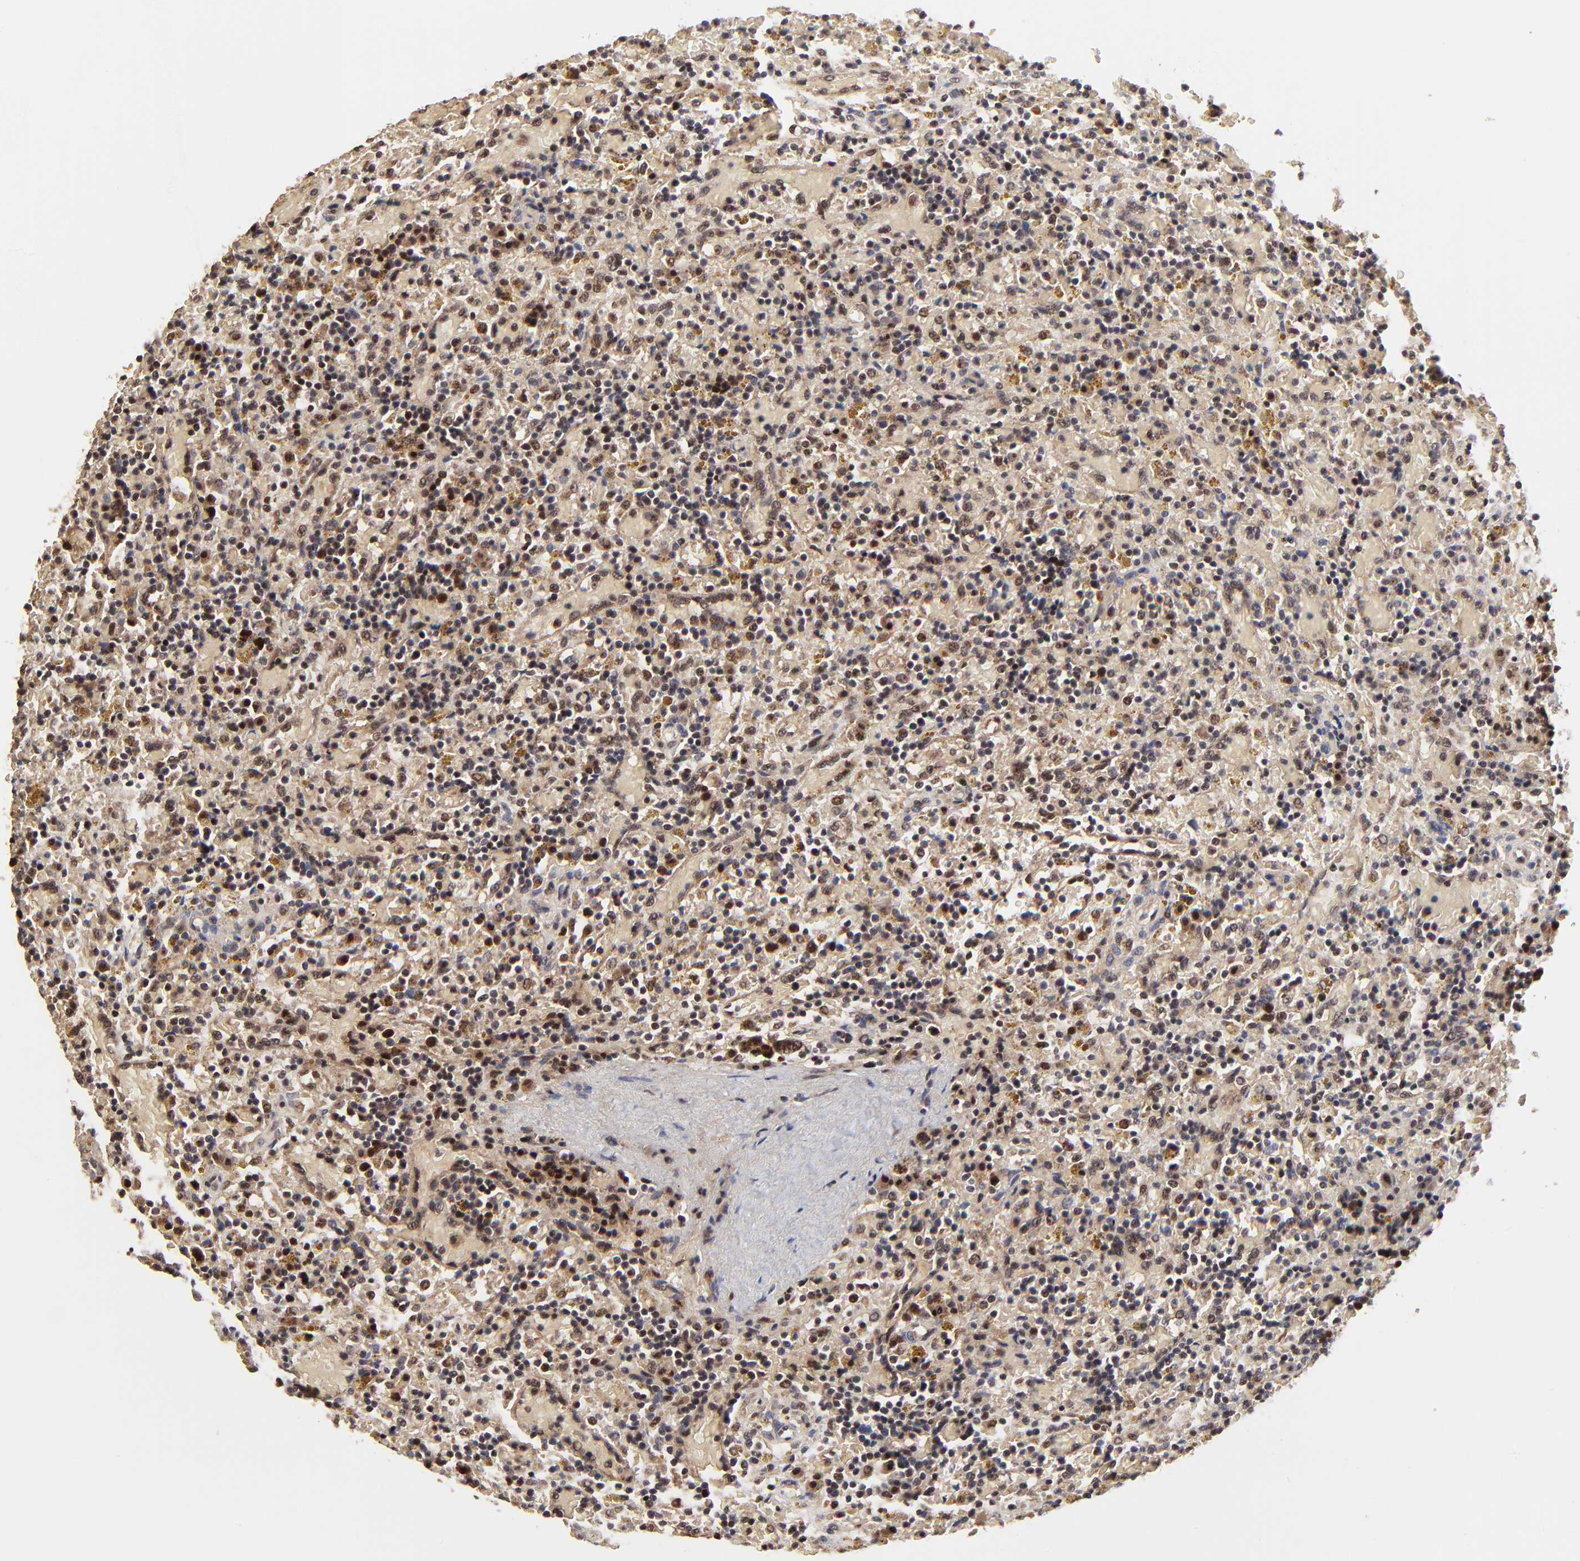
{"staining": {"intensity": "weak", "quantity": "25%-75%", "location": "cytoplasmic/membranous"}, "tissue": "lymphoma", "cell_type": "Tumor cells", "image_type": "cancer", "snomed": [{"axis": "morphology", "description": "Malignant lymphoma, non-Hodgkin's type, Low grade"}, {"axis": "topography", "description": "Spleen"}], "caption": "Weak cytoplasmic/membranous staining for a protein is present in about 25%-75% of tumor cells of malignant lymphoma, non-Hodgkin's type (low-grade) using IHC.", "gene": "FRMD8", "patient": {"sex": "female", "age": 65}}